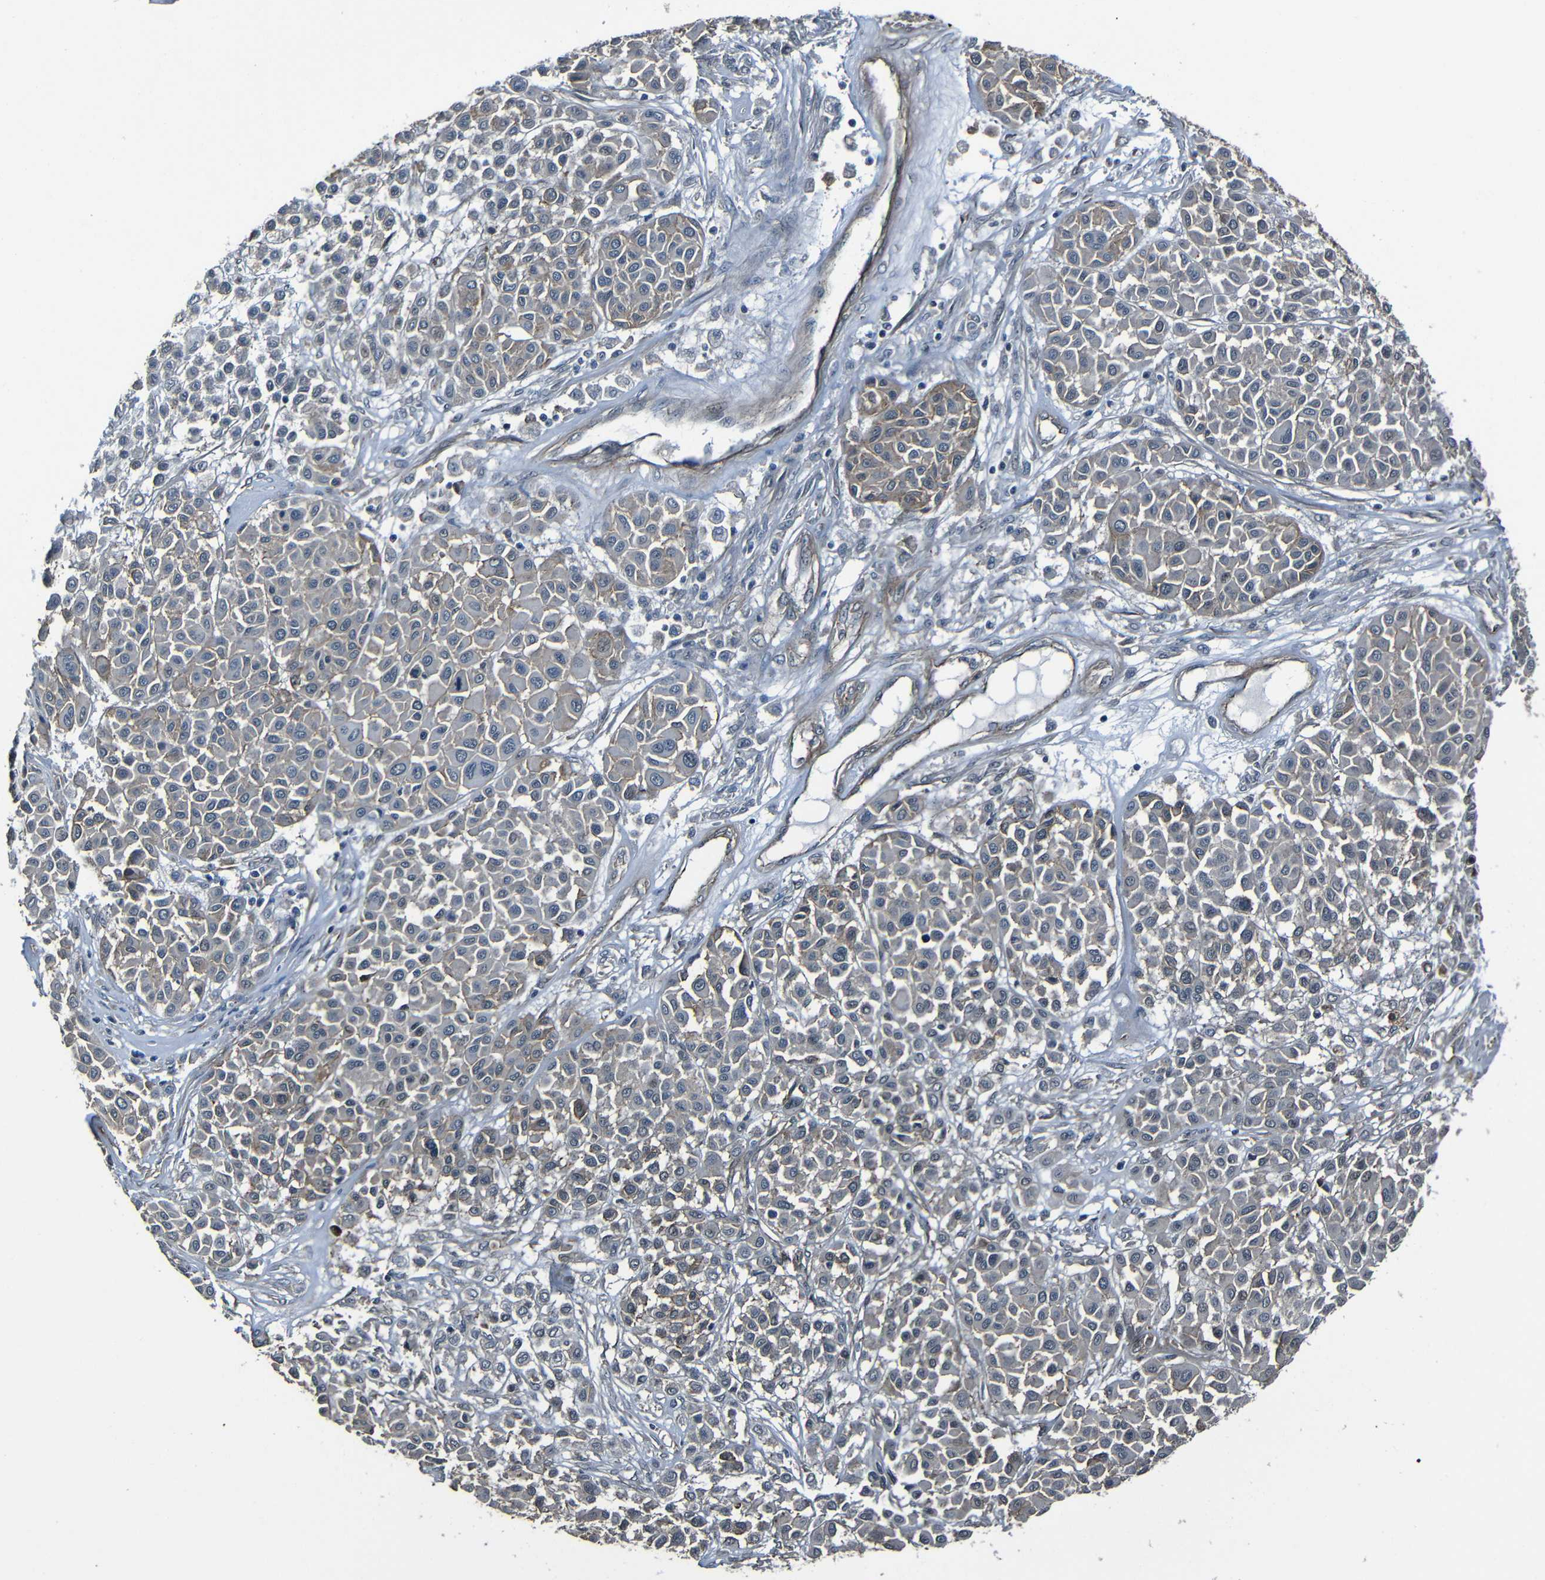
{"staining": {"intensity": "negative", "quantity": "none", "location": "none"}, "tissue": "melanoma", "cell_type": "Tumor cells", "image_type": "cancer", "snomed": [{"axis": "morphology", "description": "Malignant melanoma, Metastatic site"}, {"axis": "topography", "description": "Soft tissue"}], "caption": "There is no significant staining in tumor cells of melanoma.", "gene": "LGR5", "patient": {"sex": "male", "age": 41}}